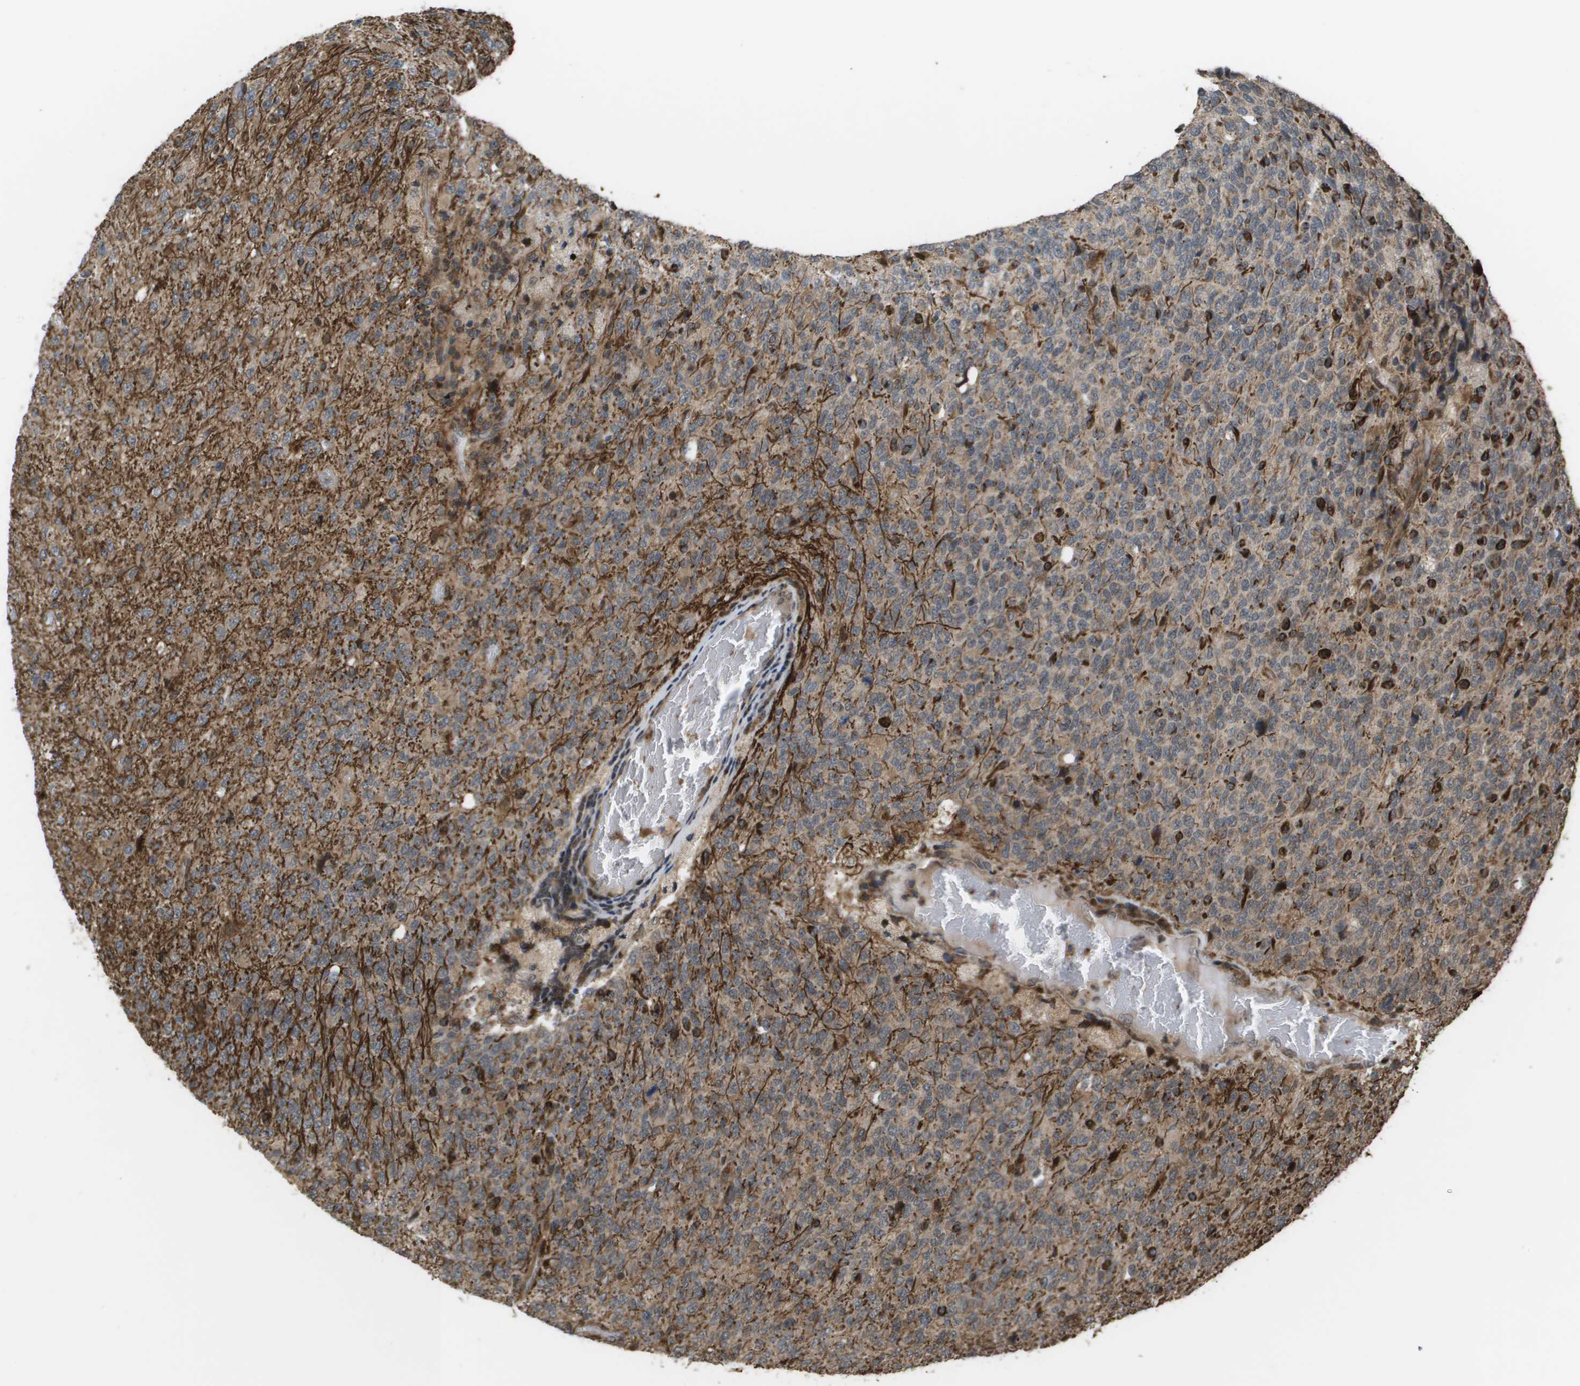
{"staining": {"intensity": "weak", "quantity": "25%-75%", "location": "cytoplasmic/membranous,nuclear"}, "tissue": "glioma", "cell_type": "Tumor cells", "image_type": "cancer", "snomed": [{"axis": "morphology", "description": "Glioma, malignant, High grade"}, {"axis": "topography", "description": "pancreas cauda"}], "caption": "Immunohistochemistry histopathology image of neoplastic tissue: high-grade glioma (malignant) stained using IHC shows low levels of weak protein expression localized specifically in the cytoplasmic/membranous and nuclear of tumor cells, appearing as a cytoplasmic/membranous and nuclear brown color.", "gene": "AXIN2", "patient": {"sex": "male", "age": 60}}